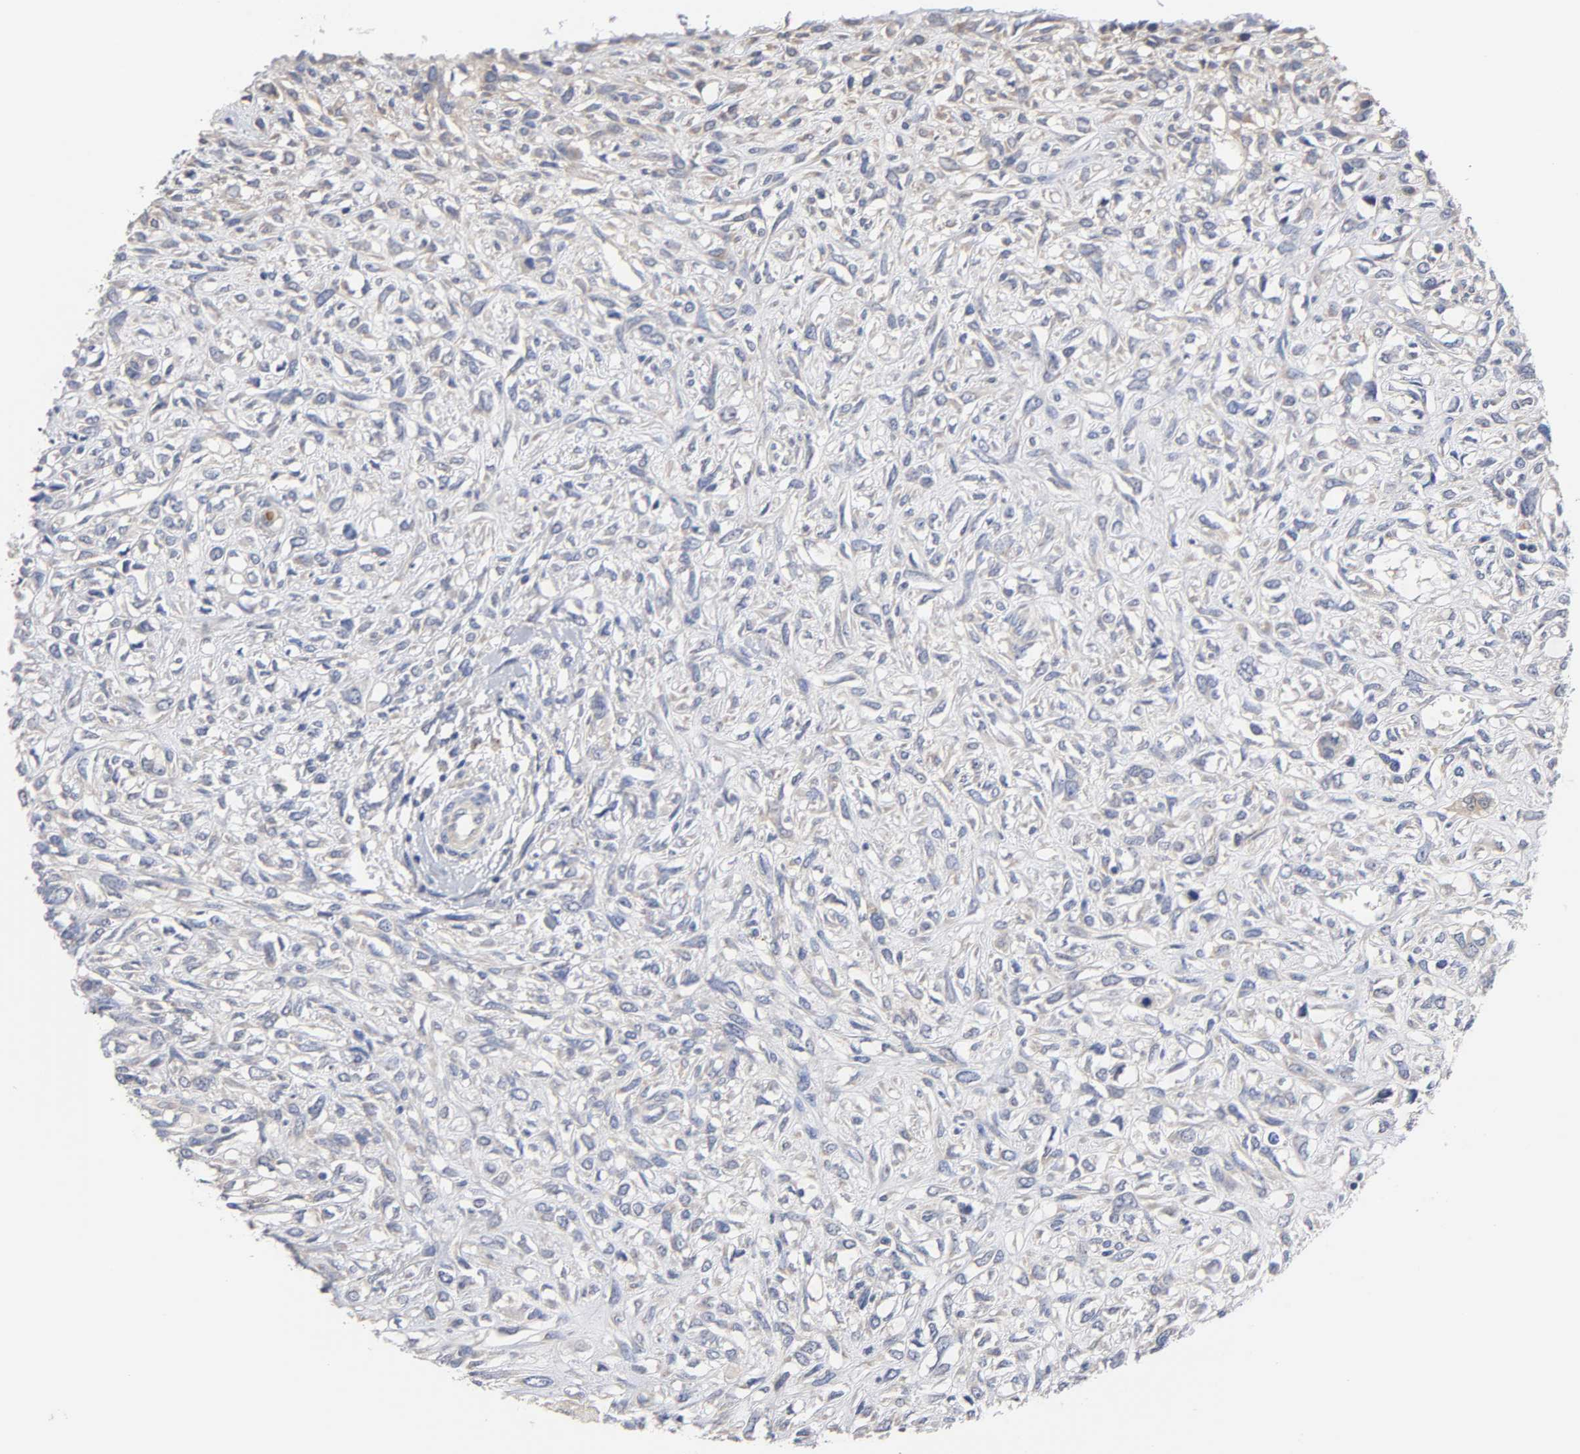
{"staining": {"intensity": "weak", "quantity": "25%-75%", "location": "cytoplasmic/membranous"}, "tissue": "head and neck cancer", "cell_type": "Tumor cells", "image_type": "cancer", "snomed": [{"axis": "morphology", "description": "Necrosis, NOS"}, {"axis": "morphology", "description": "Neoplasm, malignant, NOS"}, {"axis": "topography", "description": "Salivary gland"}, {"axis": "topography", "description": "Head-Neck"}], "caption": "Head and neck cancer (neoplasm (malignant)) stained with DAB immunohistochemistry demonstrates low levels of weak cytoplasmic/membranous expression in approximately 25%-75% of tumor cells. The staining is performed using DAB (3,3'-diaminobenzidine) brown chromogen to label protein expression. The nuclei are counter-stained blue using hematoxylin.", "gene": "C17orf75", "patient": {"sex": "male", "age": 43}}